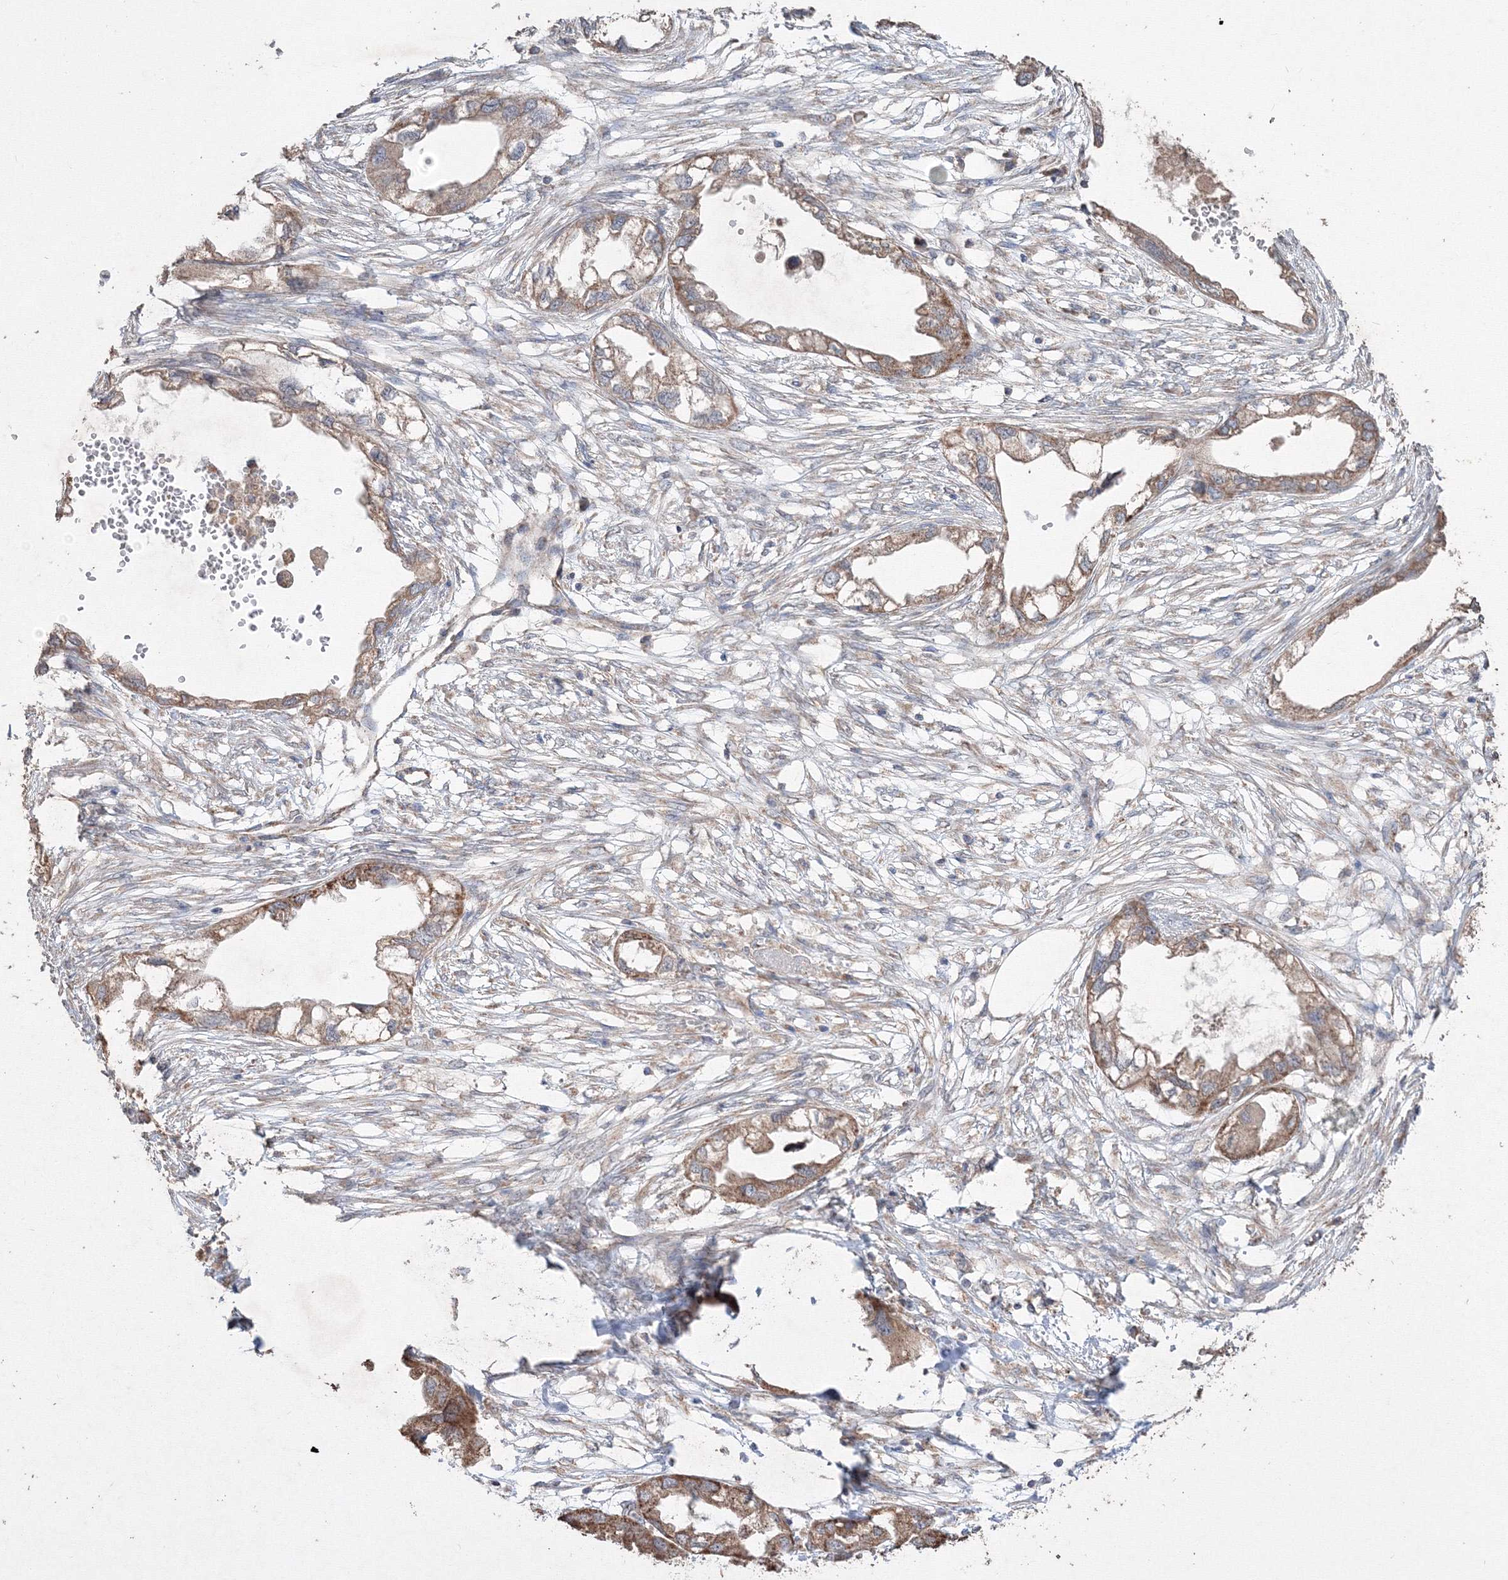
{"staining": {"intensity": "moderate", "quantity": ">75%", "location": "cytoplasmic/membranous"}, "tissue": "endometrial cancer", "cell_type": "Tumor cells", "image_type": "cancer", "snomed": [{"axis": "morphology", "description": "Adenocarcinoma, NOS"}, {"axis": "morphology", "description": "Adenocarcinoma, metastatic, NOS"}, {"axis": "topography", "description": "Adipose tissue"}, {"axis": "topography", "description": "Endometrium"}], "caption": "Endometrial cancer tissue demonstrates moderate cytoplasmic/membranous positivity in about >75% of tumor cells", "gene": "GRSF1", "patient": {"sex": "female", "age": 67}}